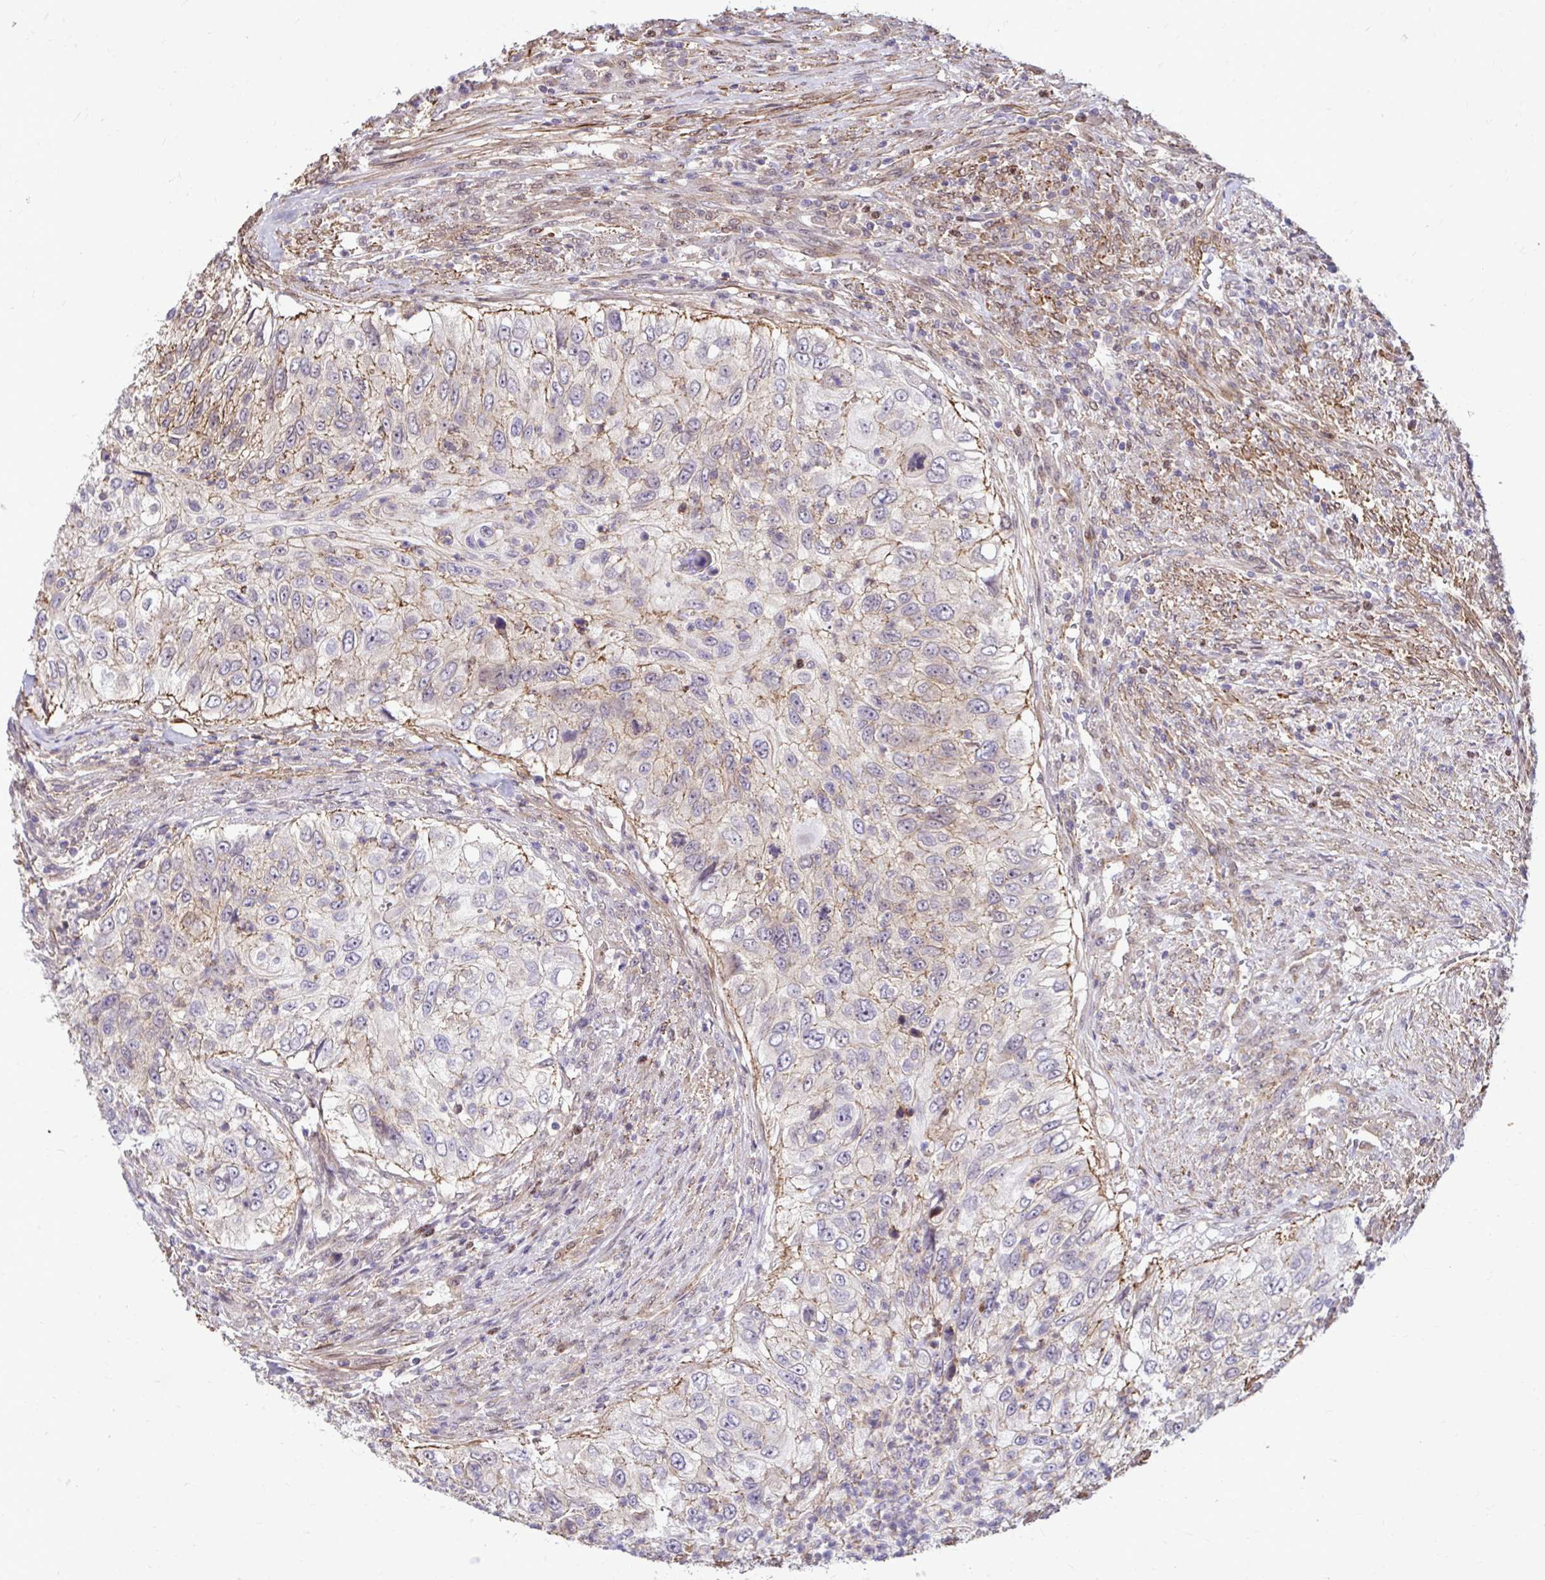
{"staining": {"intensity": "moderate", "quantity": "25%-75%", "location": "cytoplasmic/membranous"}, "tissue": "urothelial cancer", "cell_type": "Tumor cells", "image_type": "cancer", "snomed": [{"axis": "morphology", "description": "Urothelial carcinoma, High grade"}, {"axis": "topography", "description": "Urinary bladder"}], "caption": "Approximately 25%-75% of tumor cells in high-grade urothelial carcinoma demonstrate moderate cytoplasmic/membranous protein expression as visualized by brown immunohistochemical staining.", "gene": "TRIP6", "patient": {"sex": "female", "age": 60}}